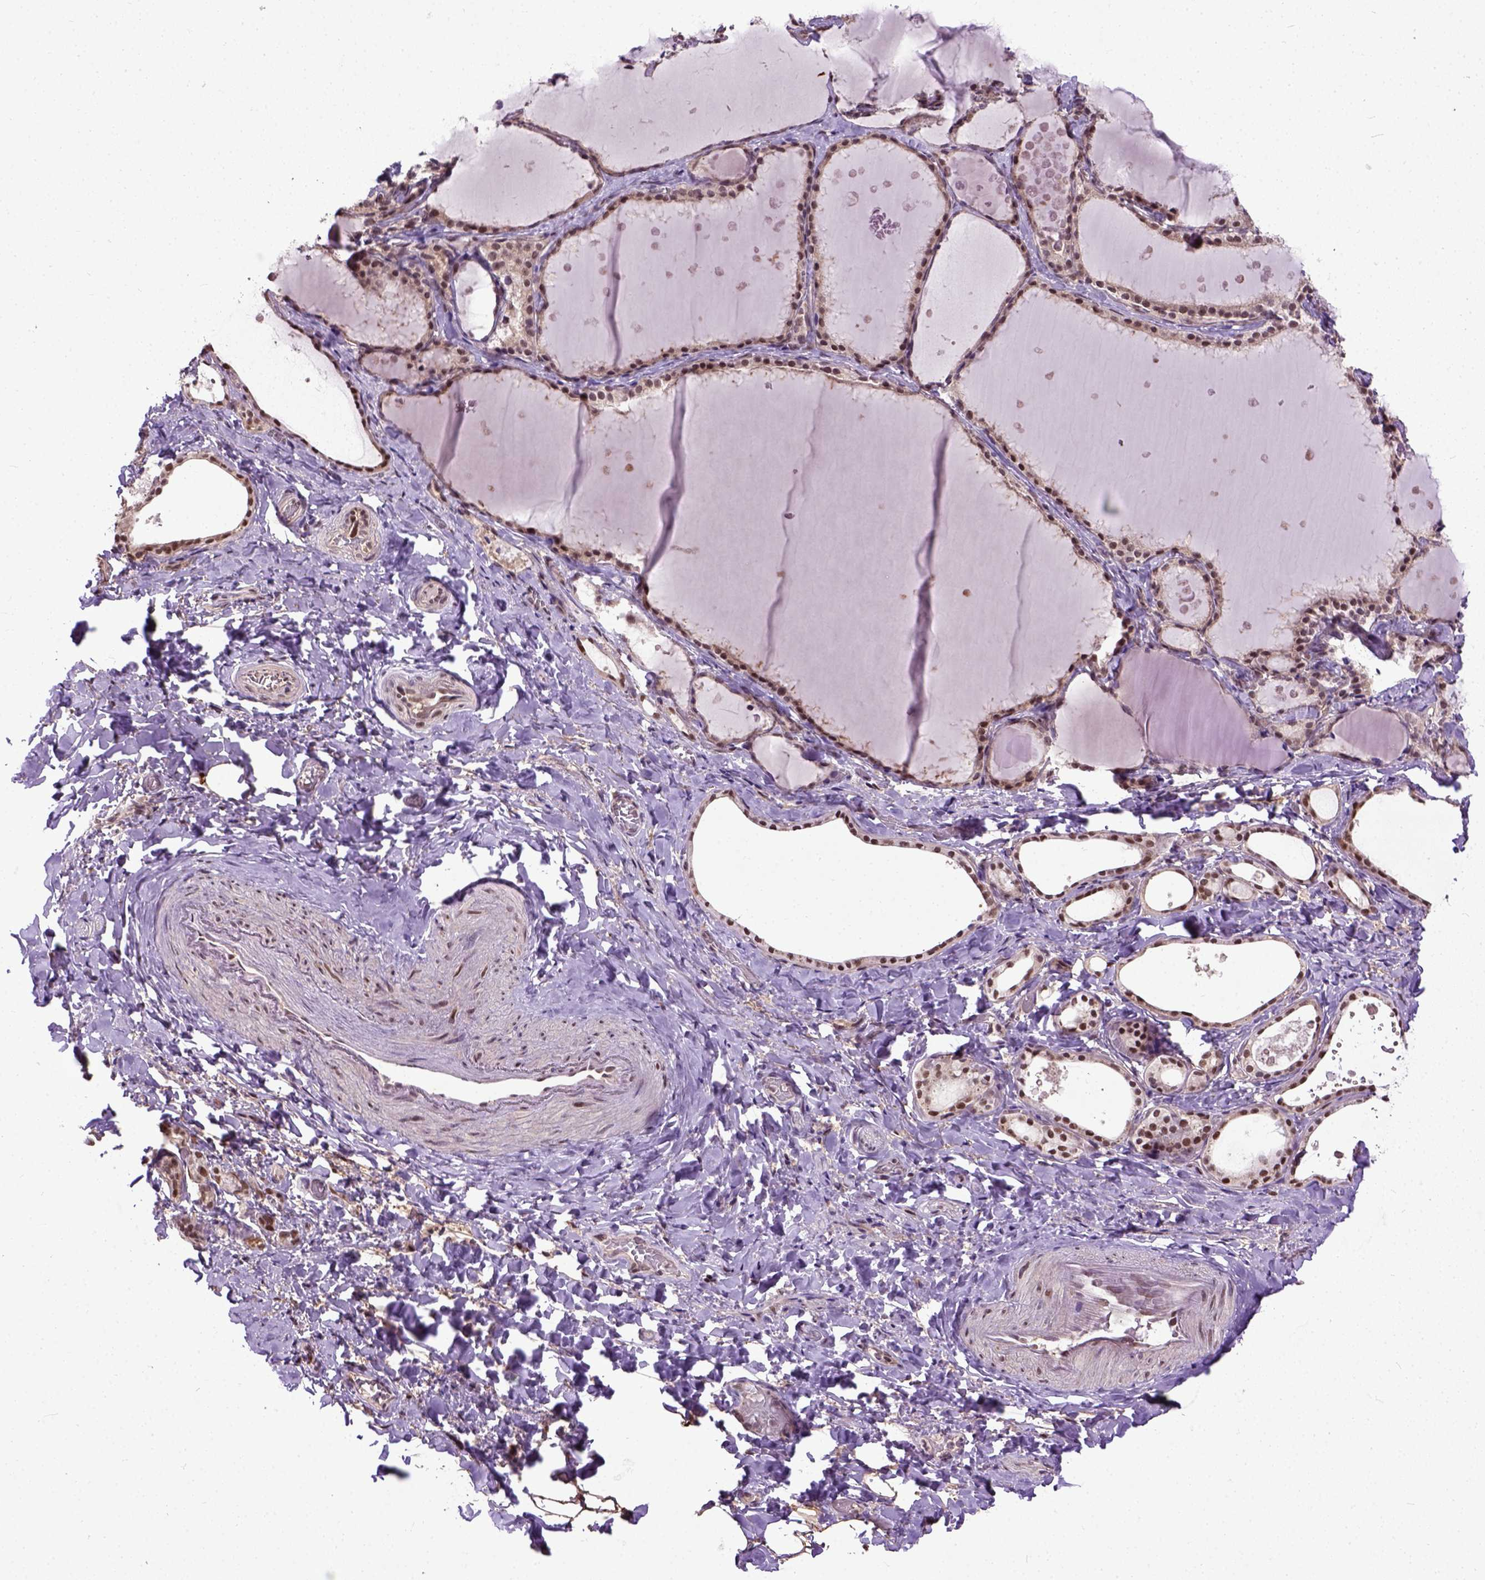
{"staining": {"intensity": "strong", "quantity": ">75%", "location": "nuclear"}, "tissue": "thyroid gland", "cell_type": "Glandular cells", "image_type": "normal", "snomed": [{"axis": "morphology", "description": "Normal tissue, NOS"}, {"axis": "topography", "description": "Thyroid gland"}], "caption": "IHC micrograph of unremarkable thyroid gland: thyroid gland stained using immunohistochemistry (IHC) shows high levels of strong protein expression localized specifically in the nuclear of glandular cells, appearing as a nuclear brown color.", "gene": "UBA3", "patient": {"sex": "female", "age": 56}}